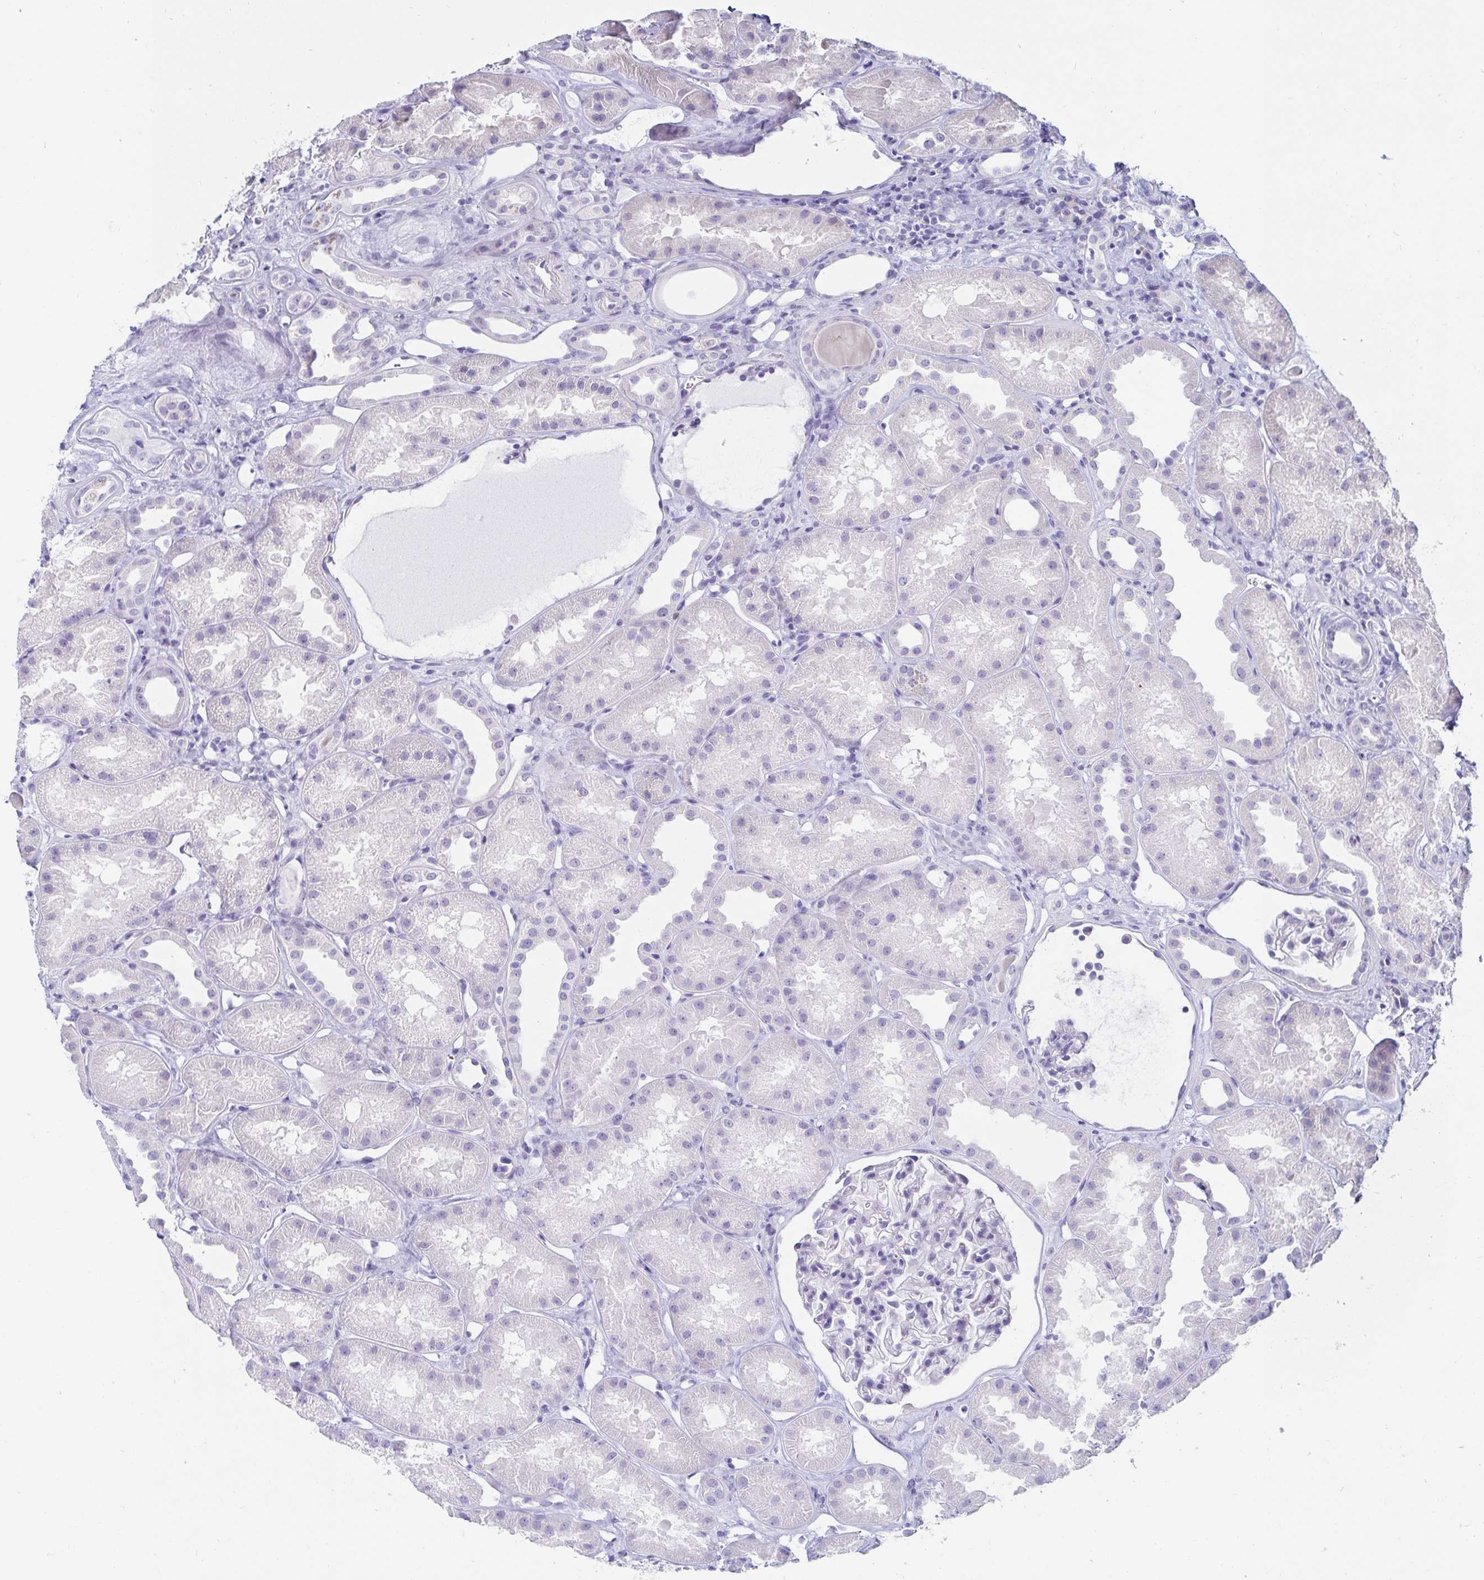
{"staining": {"intensity": "negative", "quantity": "none", "location": "none"}, "tissue": "kidney", "cell_type": "Cells in glomeruli", "image_type": "normal", "snomed": [{"axis": "morphology", "description": "Normal tissue, NOS"}, {"axis": "topography", "description": "Kidney"}], "caption": "This is a histopathology image of IHC staining of benign kidney, which shows no positivity in cells in glomeruli. Nuclei are stained in blue.", "gene": "C4orf17", "patient": {"sex": "male", "age": 61}}